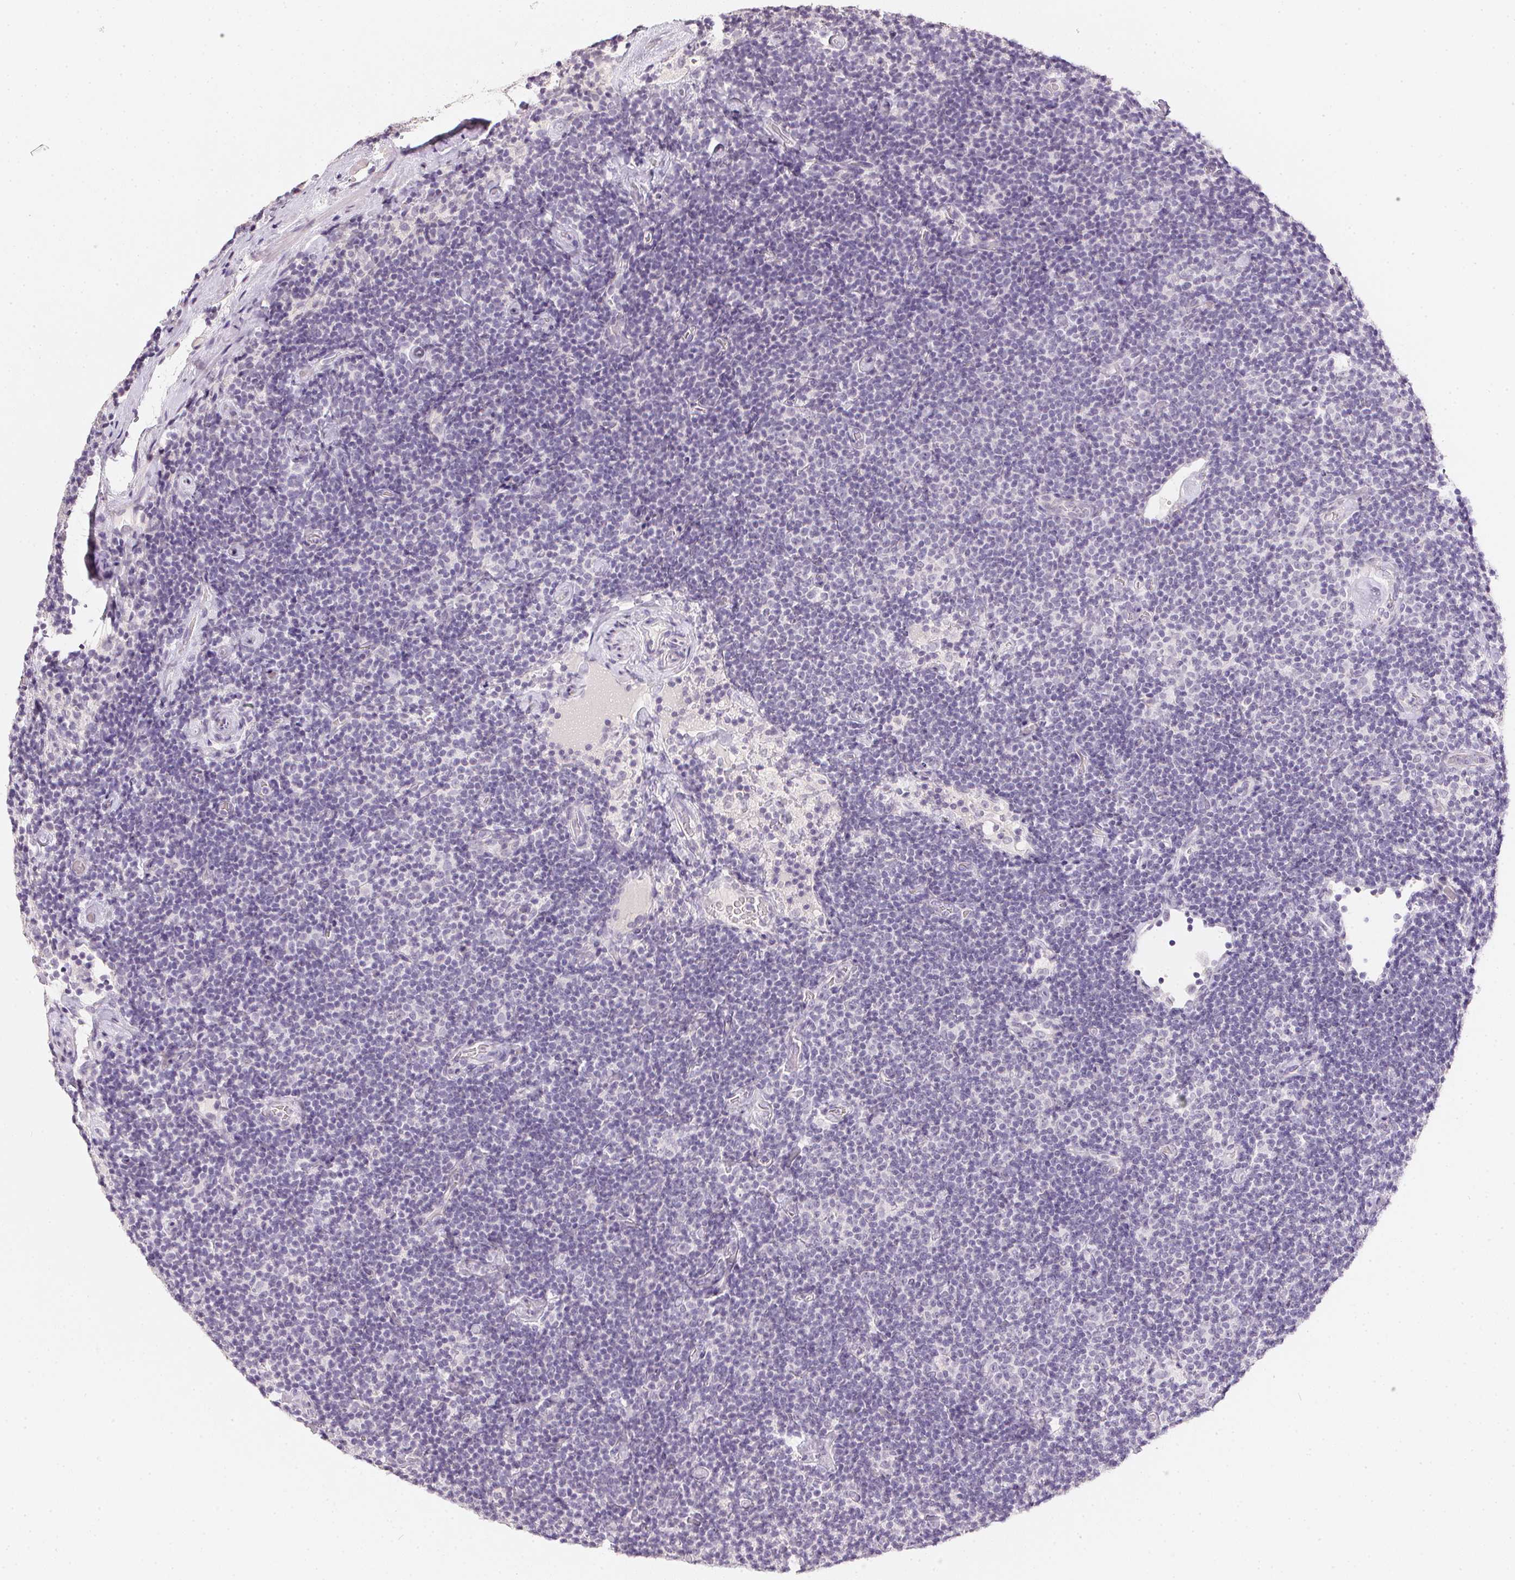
{"staining": {"intensity": "negative", "quantity": "none", "location": "none"}, "tissue": "lymphoma", "cell_type": "Tumor cells", "image_type": "cancer", "snomed": [{"axis": "morphology", "description": "Malignant lymphoma, non-Hodgkin's type, Low grade"}, {"axis": "topography", "description": "Lymph node"}], "caption": "Immunohistochemistry image of lymphoma stained for a protein (brown), which exhibits no positivity in tumor cells. The staining was performed using DAB to visualize the protein expression in brown, while the nuclei were stained in blue with hematoxylin (Magnification: 20x).", "gene": "PPY", "patient": {"sex": "male", "age": 81}}